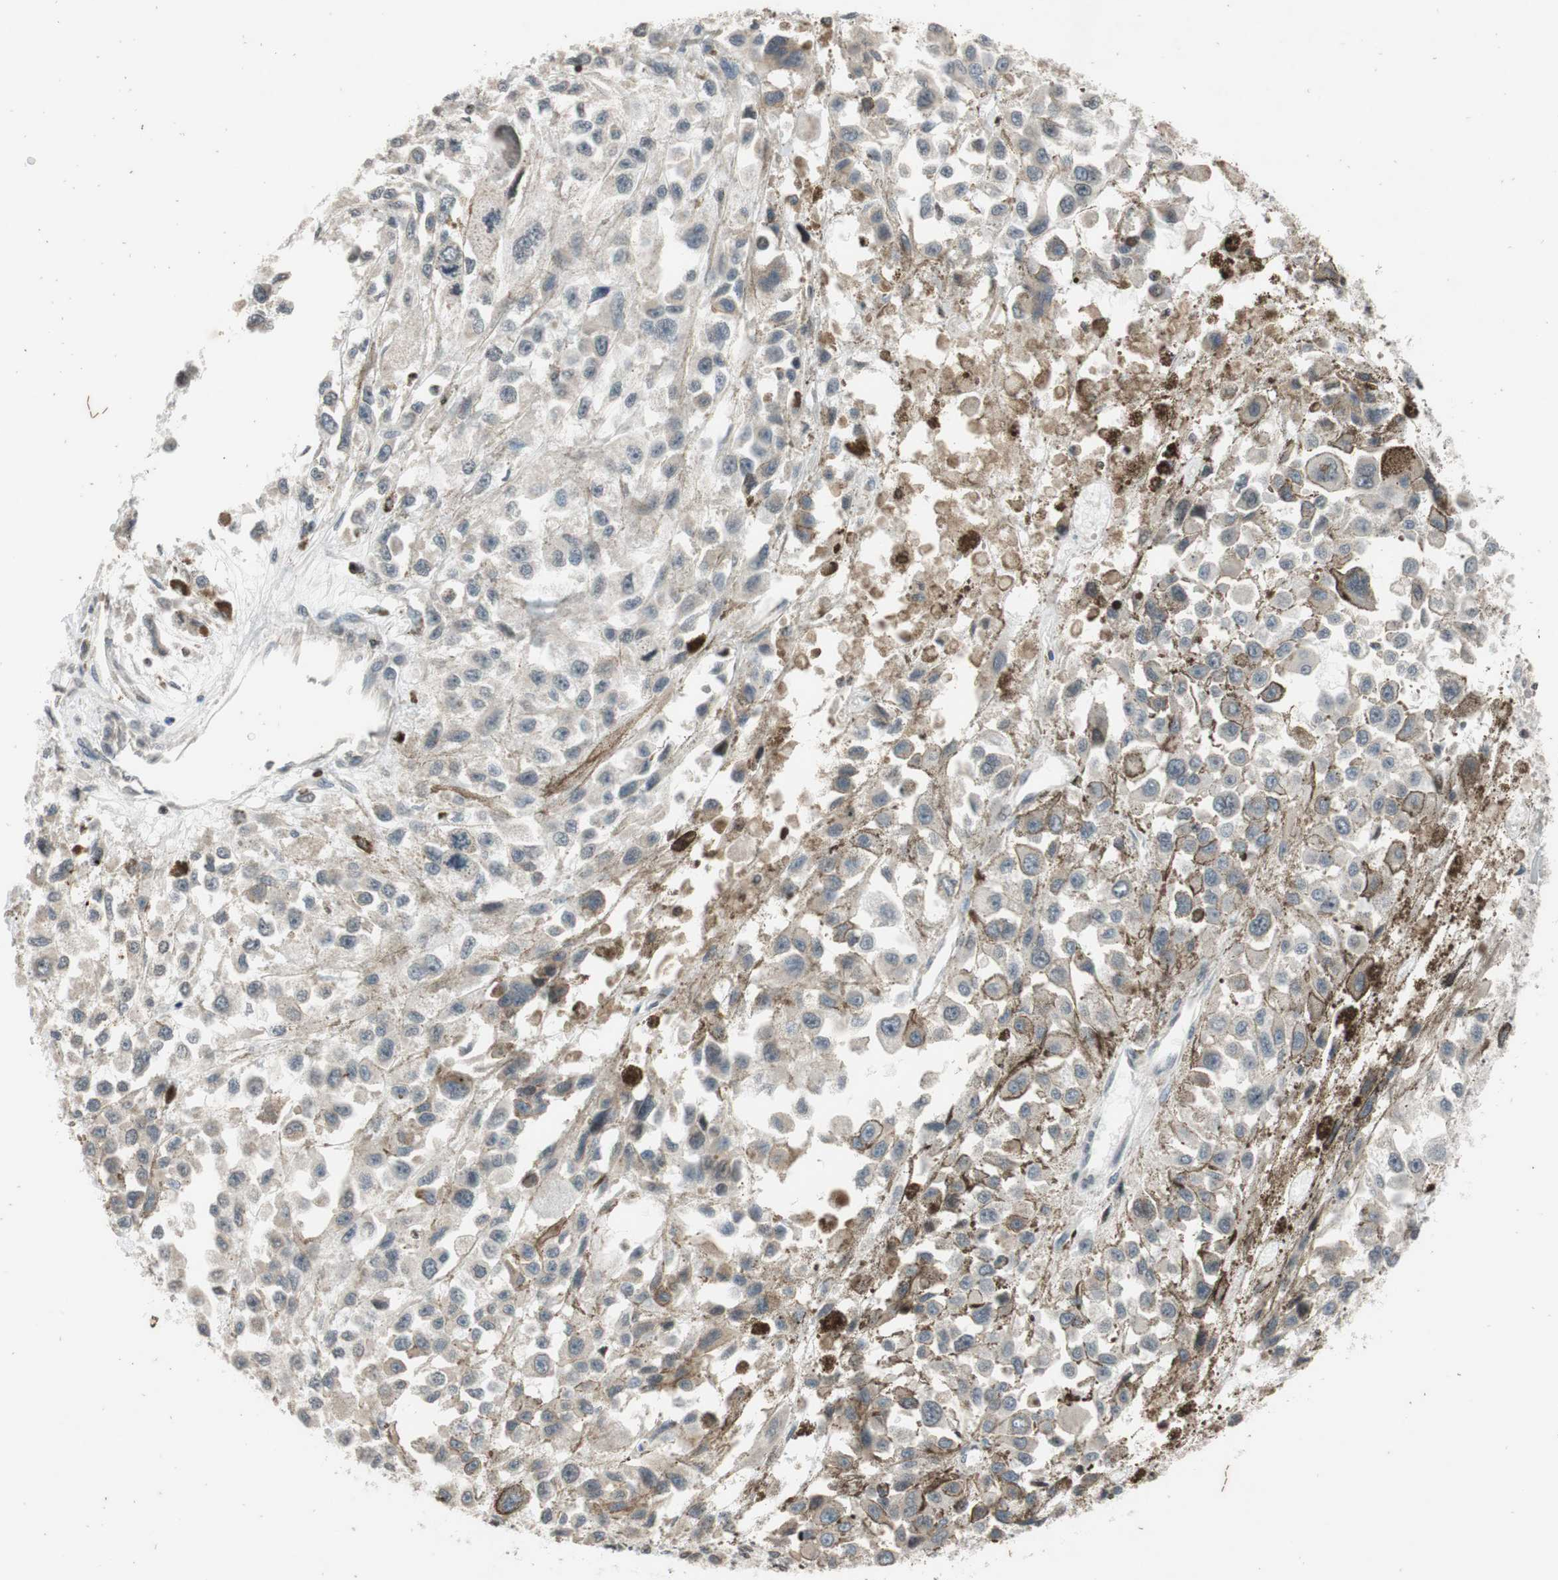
{"staining": {"intensity": "negative", "quantity": "none", "location": "none"}, "tissue": "melanoma", "cell_type": "Tumor cells", "image_type": "cancer", "snomed": [{"axis": "morphology", "description": "Malignant melanoma, Metastatic site"}, {"axis": "topography", "description": "Lymph node"}], "caption": "A high-resolution image shows immunohistochemistry staining of melanoma, which reveals no significant expression in tumor cells.", "gene": "MCM6", "patient": {"sex": "male", "age": 59}}